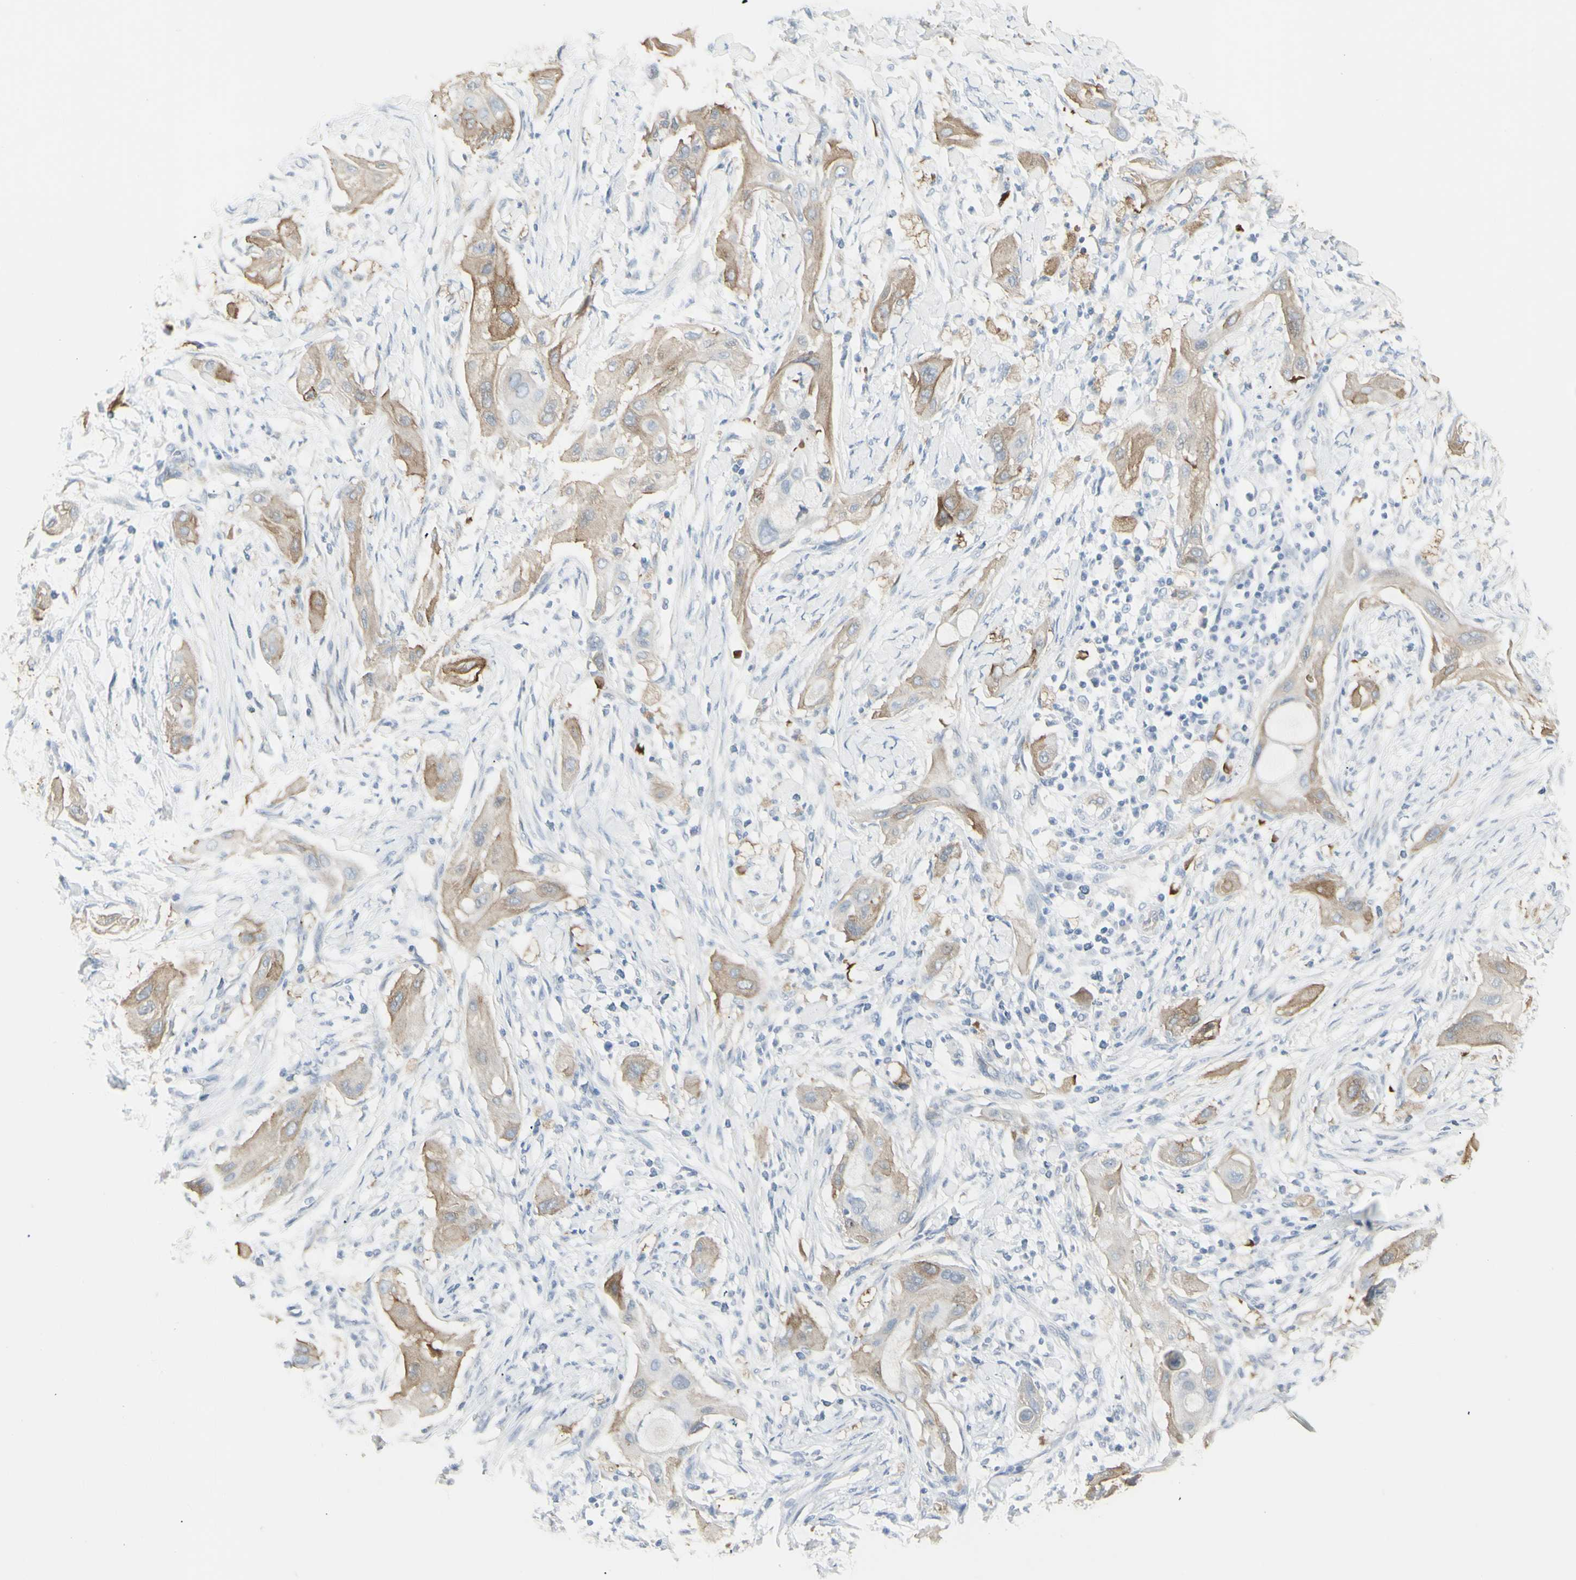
{"staining": {"intensity": "moderate", "quantity": ">75%", "location": "cytoplasmic/membranous"}, "tissue": "lung cancer", "cell_type": "Tumor cells", "image_type": "cancer", "snomed": [{"axis": "morphology", "description": "Squamous cell carcinoma, NOS"}, {"axis": "topography", "description": "Lung"}], "caption": "The immunohistochemical stain labels moderate cytoplasmic/membranous expression in tumor cells of squamous cell carcinoma (lung) tissue.", "gene": "ENSG00000198211", "patient": {"sex": "female", "age": 47}}